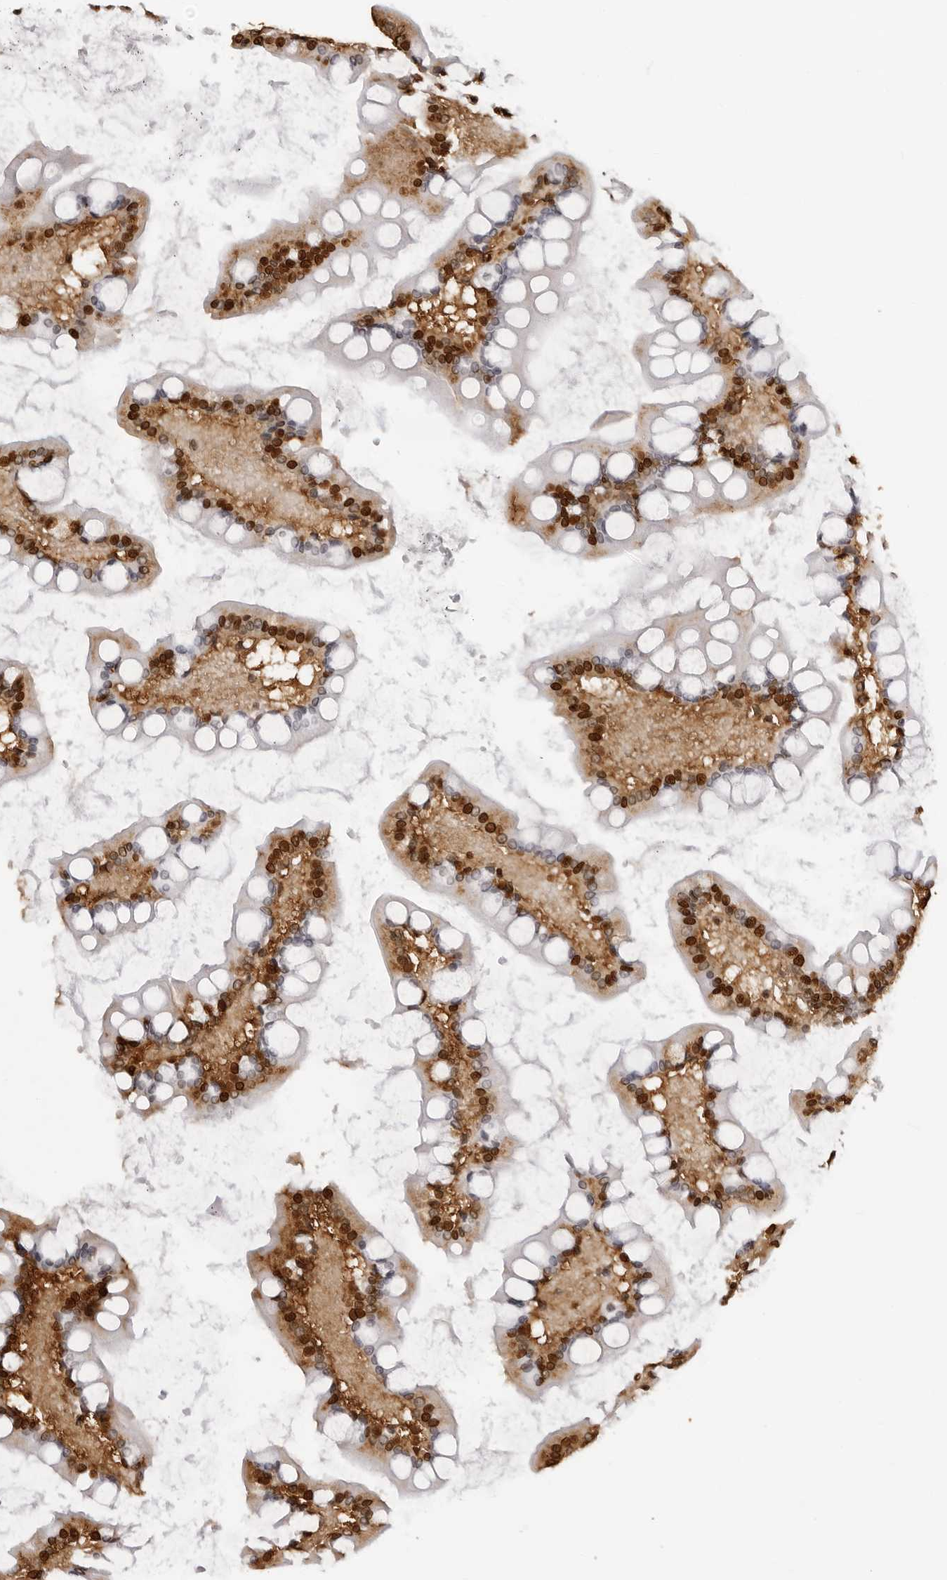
{"staining": {"intensity": "moderate", "quantity": ">75%", "location": "nuclear"}, "tissue": "small intestine", "cell_type": "Glandular cells", "image_type": "normal", "snomed": [{"axis": "morphology", "description": "Normal tissue, NOS"}, {"axis": "topography", "description": "Small intestine"}], "caption": "Immunohistochemical staining of benign small intestine reveals >75% levels of moderate nuclear protein positivity in approximately >75% of glandular cells.", "gene": "ZFP91", "patient": {"sex": "male", "age": 41}}